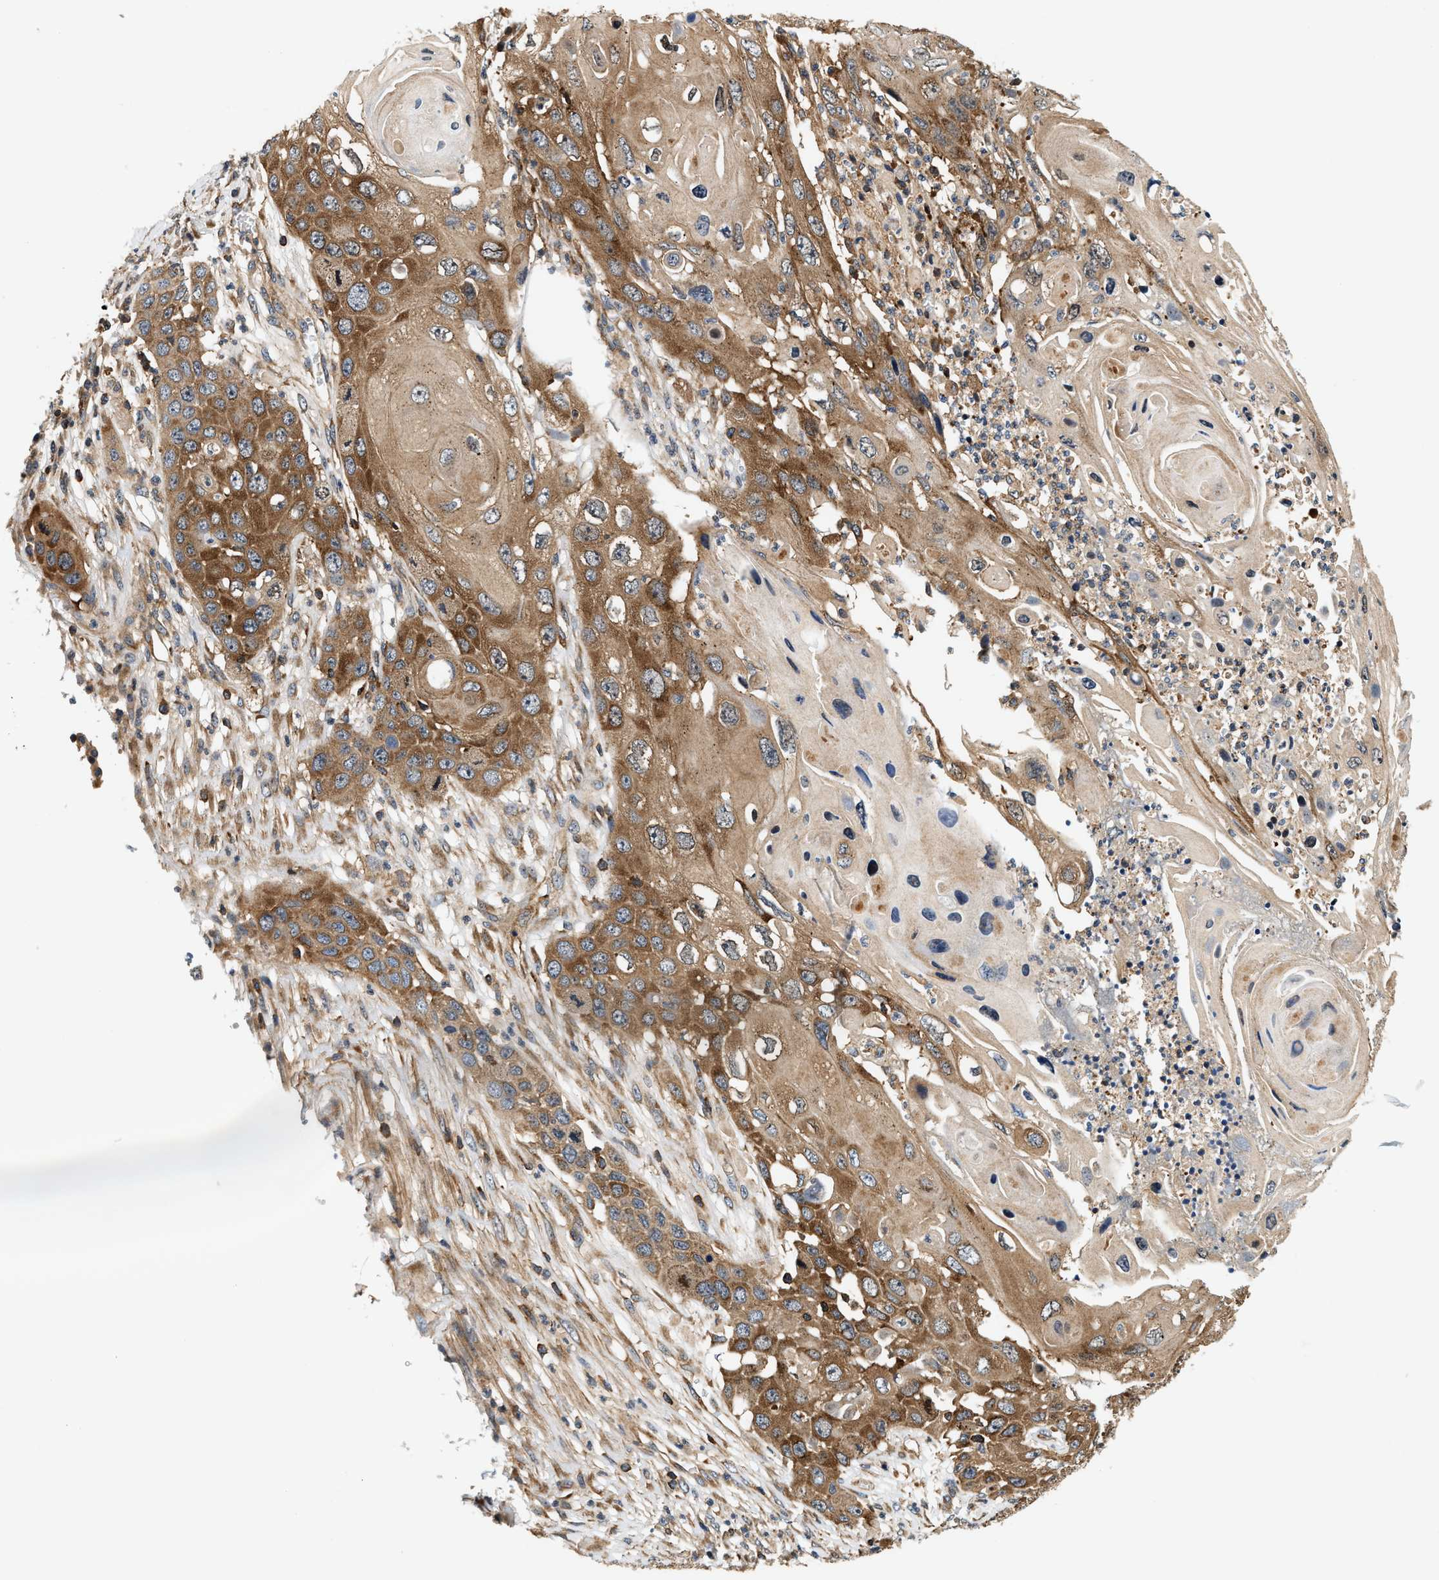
{"staining": {"intensity": "moderate", "quantity": ">75%", "location": "cytoplasmic/membranous"}, "tissue": "skin cancer", "cell_type": "Tumor cells", "image_type": "cancer", "snomed": [{"axis": "morphology", "description": "Squamous cell carcinoma, NOS"}, {"axis": "topography", "description": "Skin"}], "caption": "The immunohistochemical stain labels moderate cytoplasmic/membranous staining in tumor cells of skin squamous cell carcinoma tissue. The staining is performed using DAB brown chromogen to label protein expression. The nuclei are counter-stained blue using hematoxylin.", "gene": "SAMD9", "patient": {"sex": "male", "age": 55}}